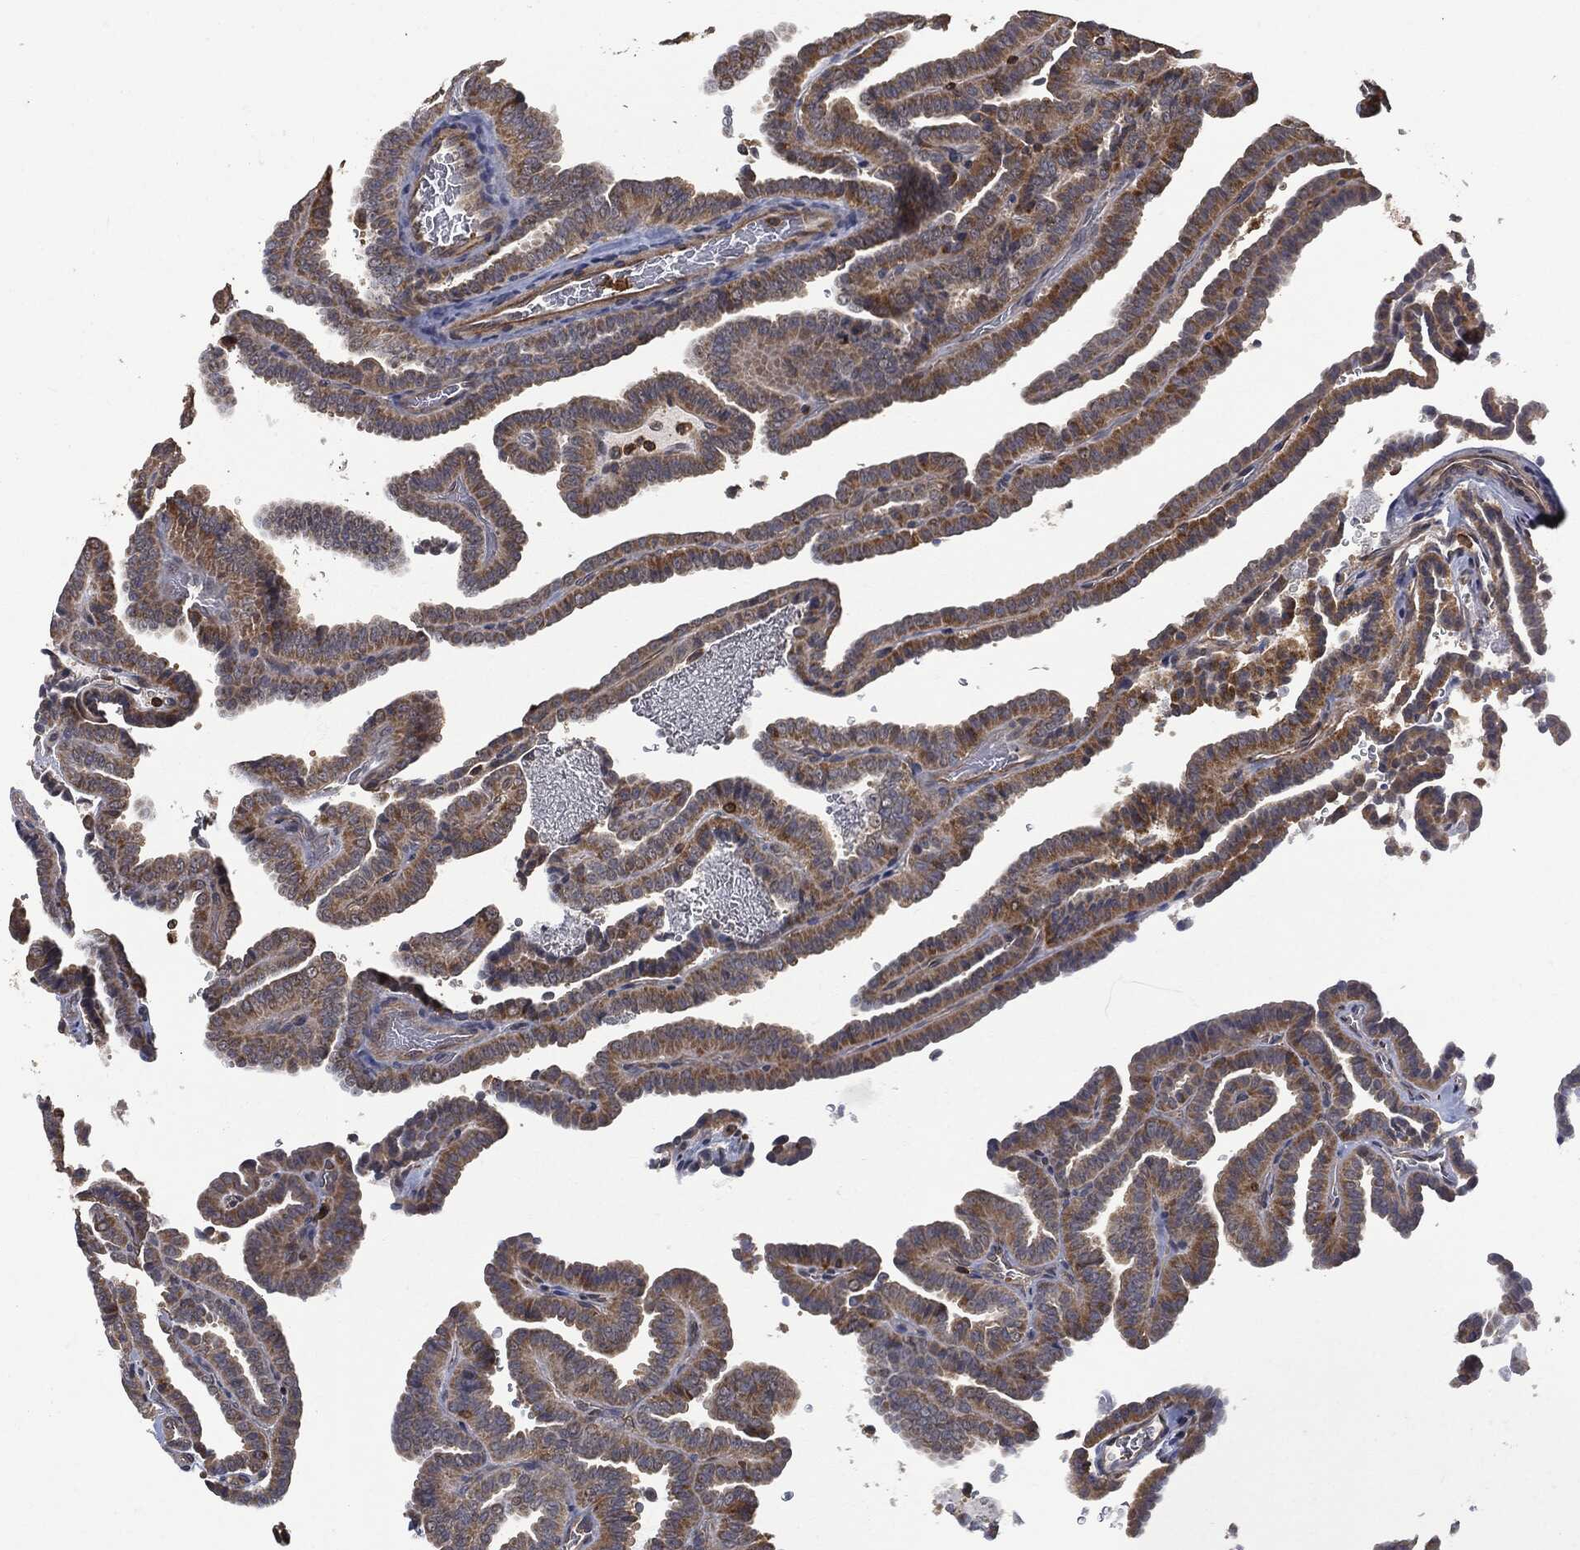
{"staining": {"intensity": "moderate", "quantity": "25%-75%", "location": "cytoplasmic/membranous"}, "tissue": "thyroid cancer", "cell_type": "Tumor cells", "image_type": "cancer", "snomed": [{"axis": "morphology", "description": "Papillary adenocarcinoma, NOS"}, {"axis": "topography", "description": "Thyroid gland"}], "caption": "IHC of thyroid papillary adenocarcinoma exhibits medium levels of moderate cytoplasmic/membranous expression in about 25%-75% of tumor cells.", "gene": "PSMB10", "patient": {"sex": "female", "age": 39}}